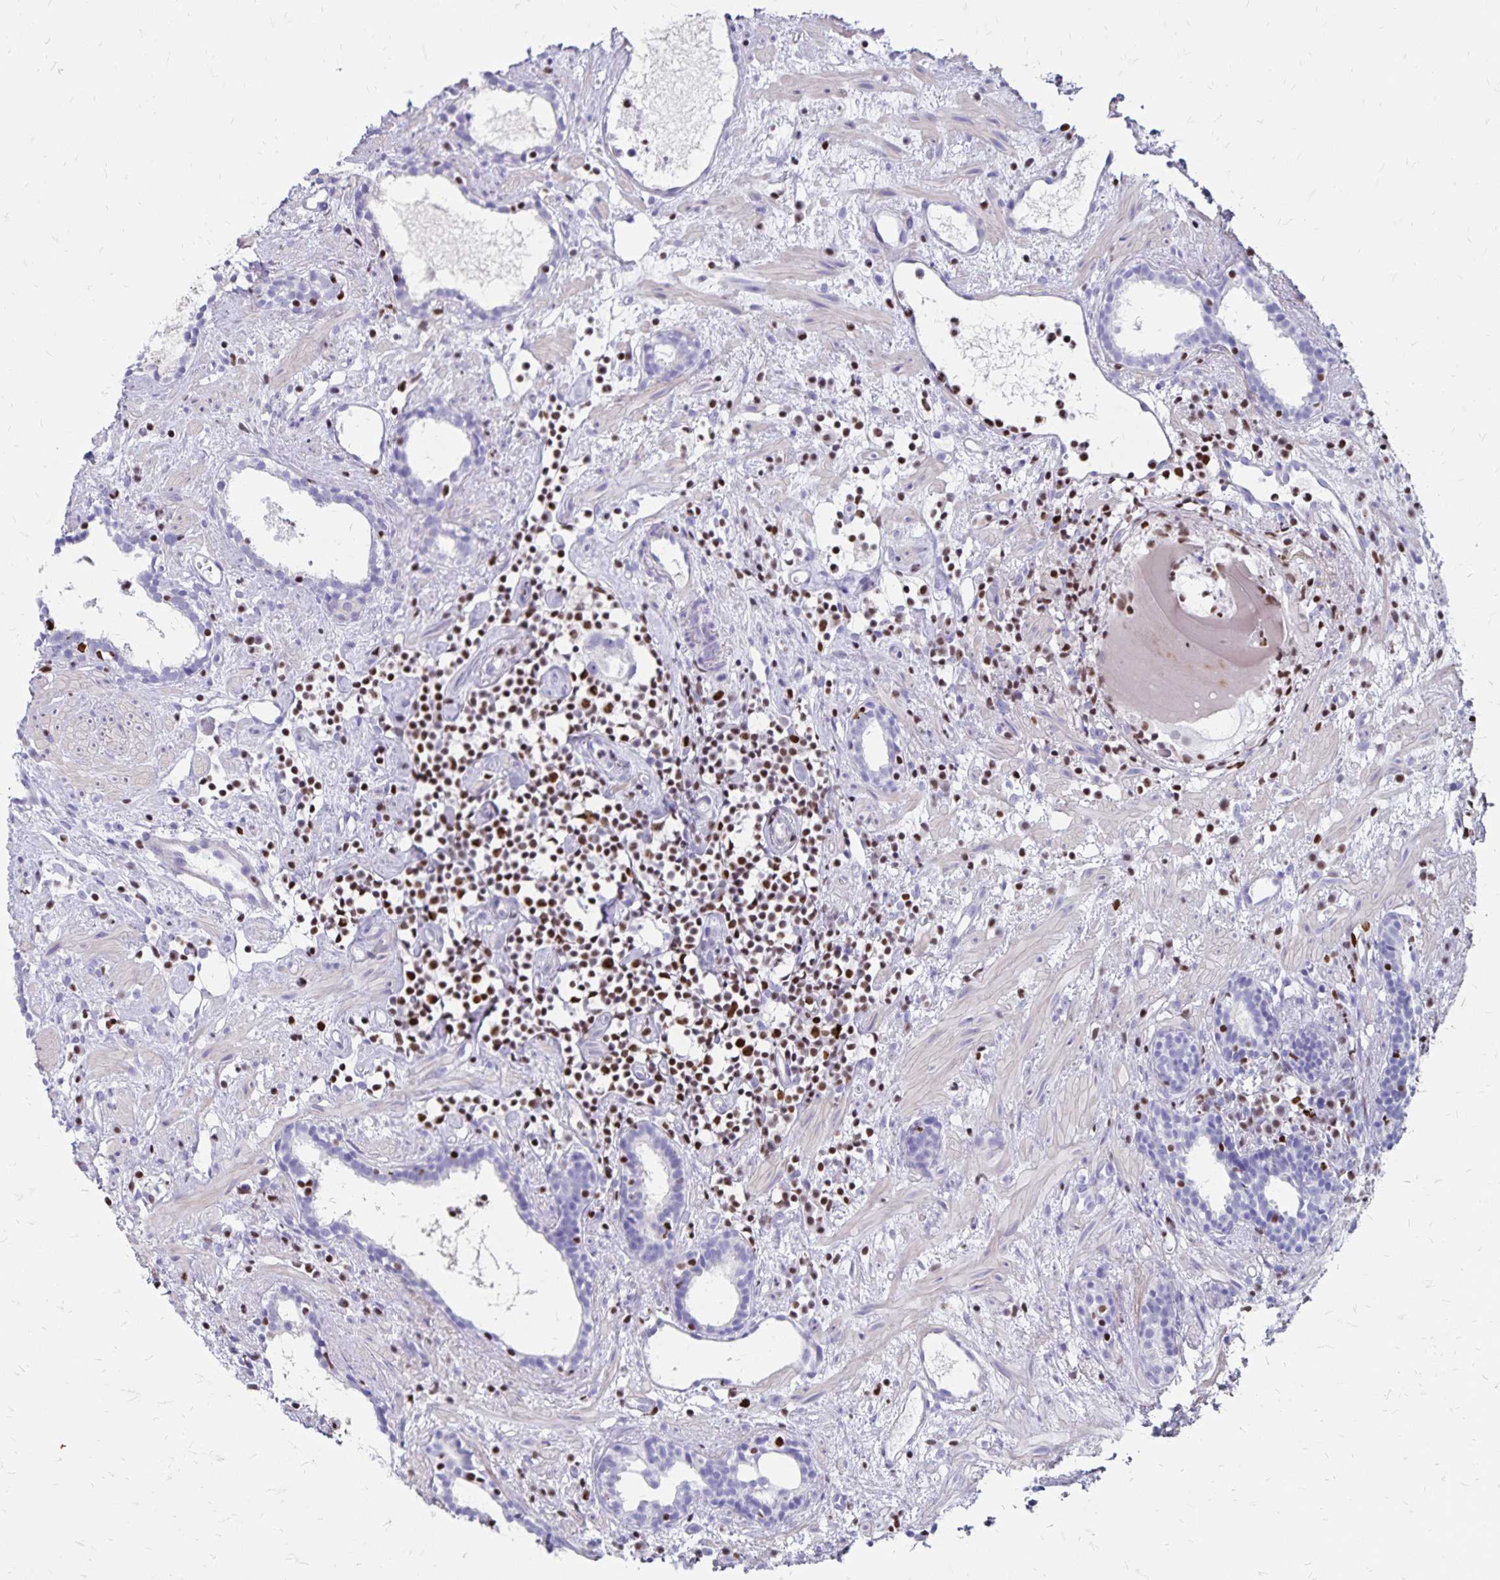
{"staining": {"intensity": "negative", "quantity": "none", "location": "none"}, "tissue": "prostate cancer", "cell_type": "Tumor cells", "image_type": "cancer", "snomed": [{"axis": "morphology", "description": "Adenocarcinoma, High grade"}, {"axis": "topography", "description": "Prostate"}], "caption": "DAB immunohistochemical staining of adenocarcinoma (high-grade) (prostate) exhibits no significant expression in tumor cells. (Stains: DAB (3,3'-diaminobenzidine) immunohistochemistry (IHC) with hematoxylin counter stain, Microscopy: brightfield microscopy at high magnification).", "gene": "IKZF1", "patient": {"sex": "male", "age": 83}}